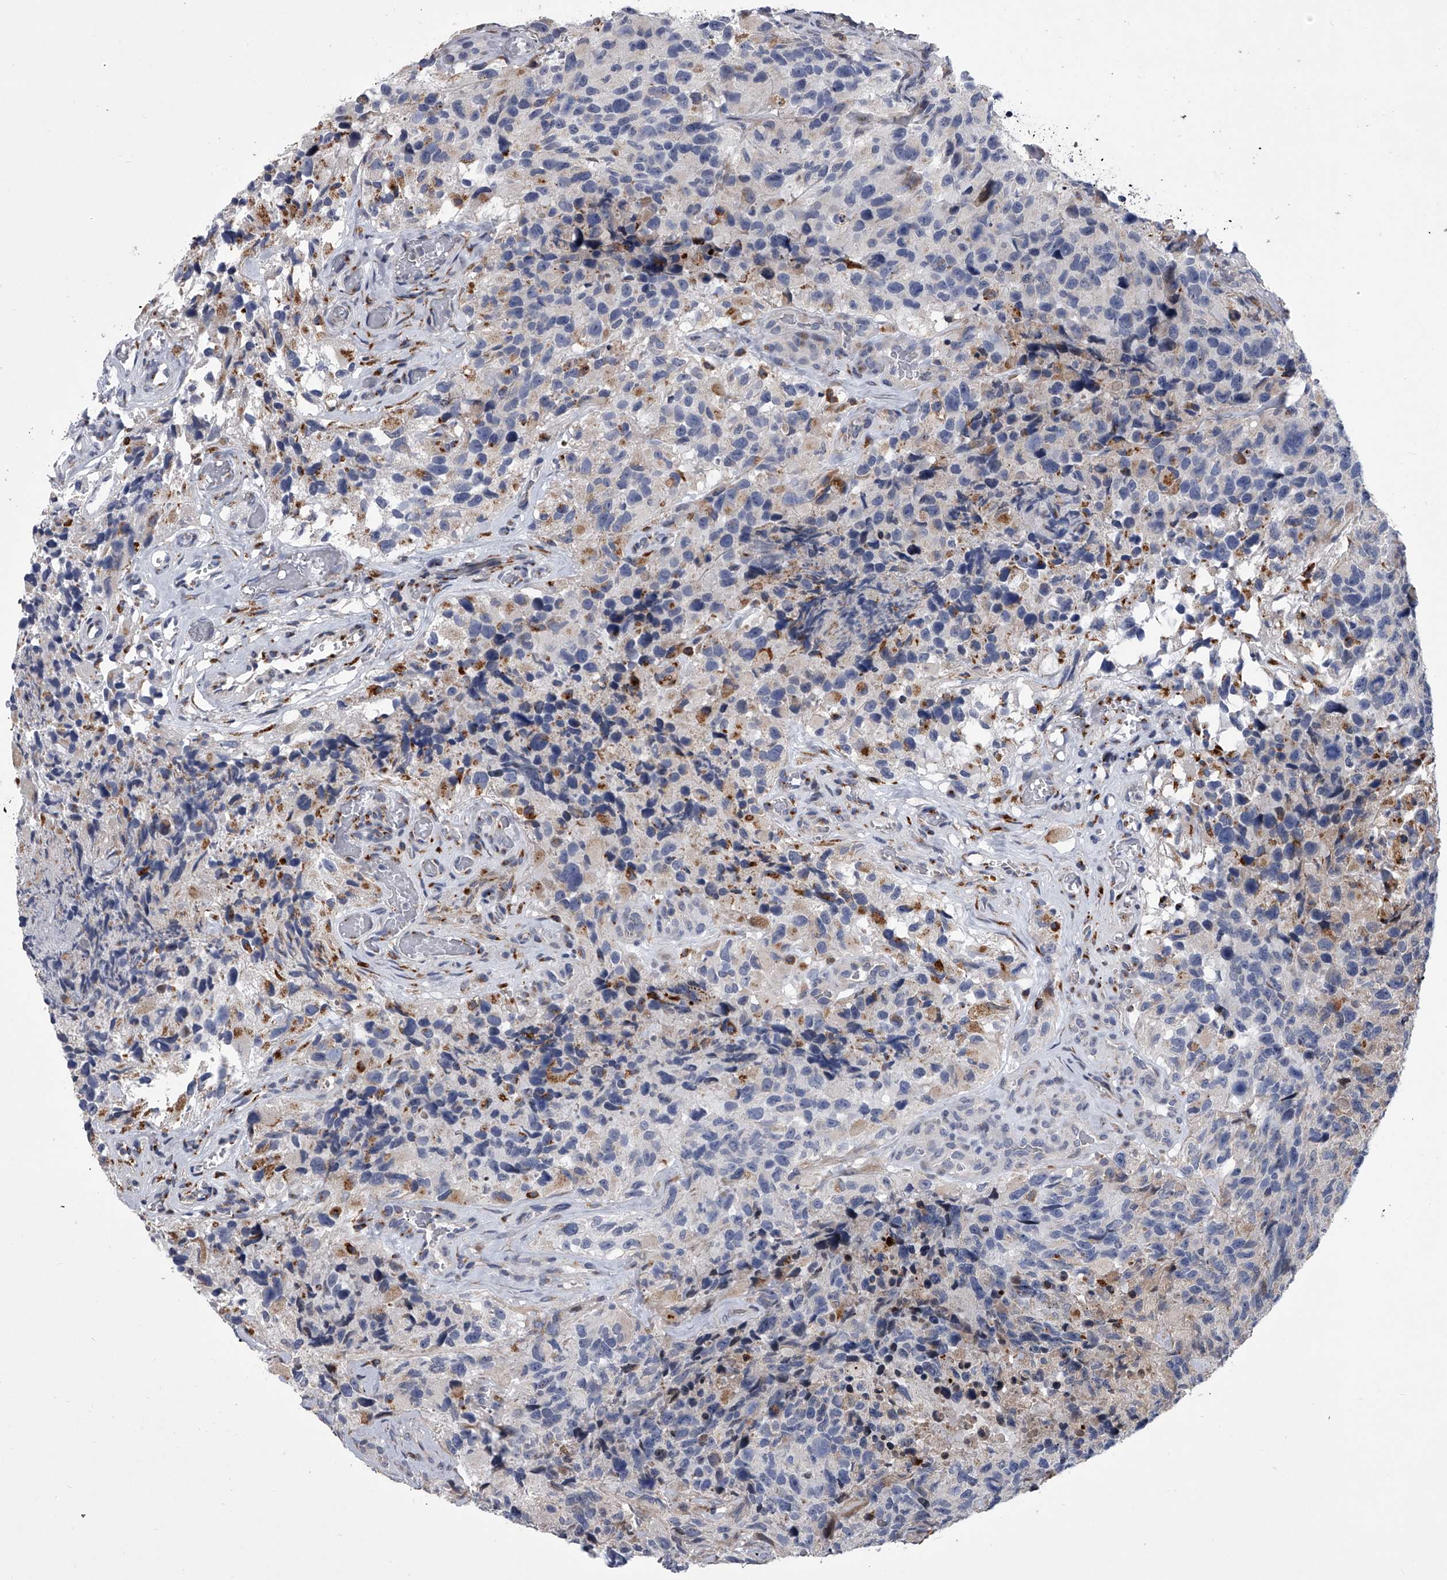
{"staining": {"intensity": "negative", "quantity": "none", "location": "none"}, "tissue": "glioma", "cell_type": "Tumor cells", "image_type": "cancer", "snomed": [{"axis": "morphology", "description": "Glioma, malignant, High grade"}, {"axis": "topography", "description": "Brain"}], "caption": "Tumor cells are negative for protein expression in human malignant glioma (high-grade). (DAB (3,3'-diaminobenzidine) IHC with hematoxylin counter stain).", "gene": "TRIM8", "patient": {"sex": "male", "age": 69}}